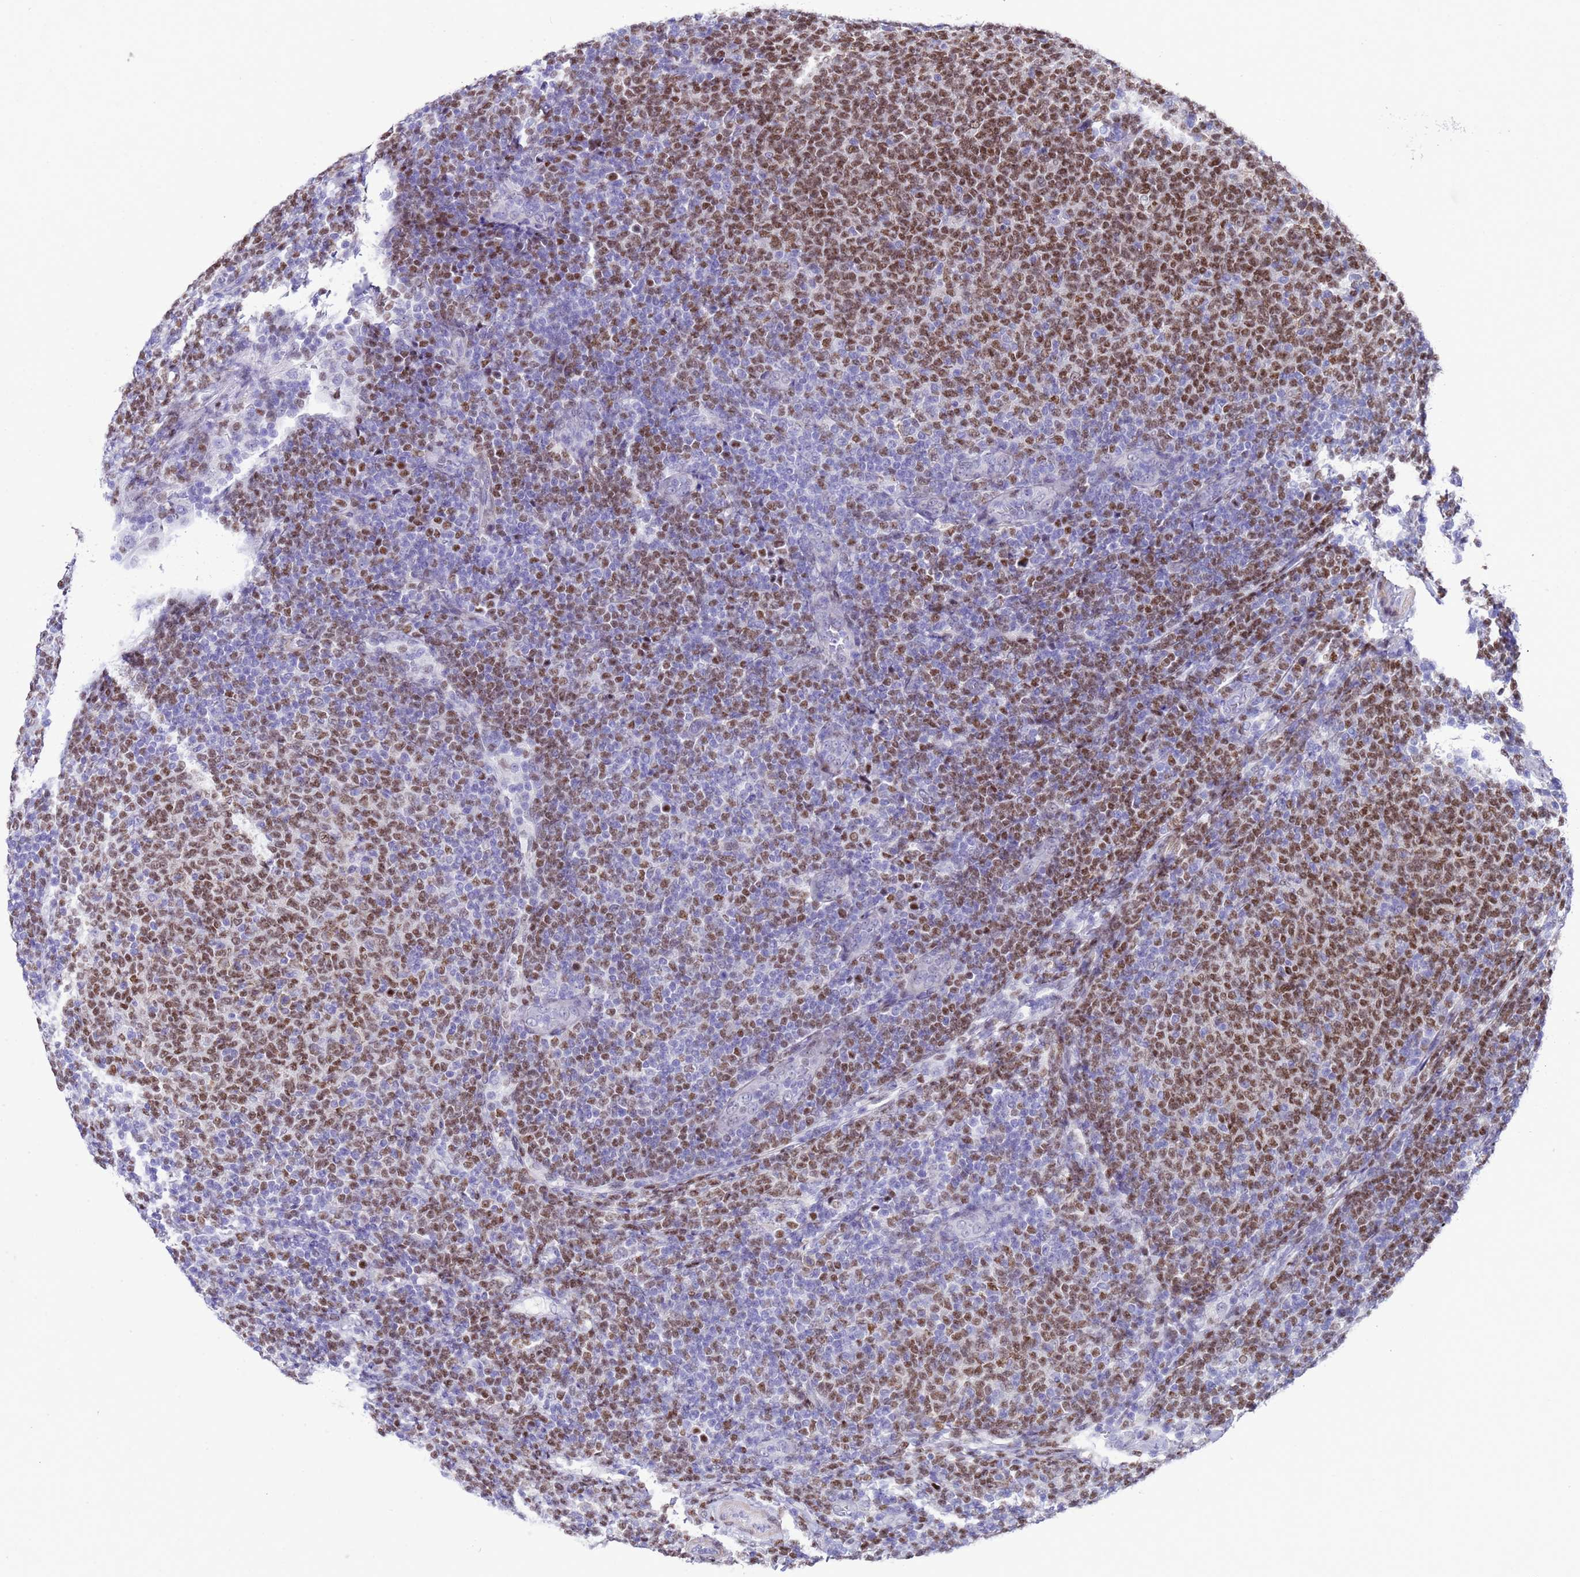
{"staining": {"intensity": "moderate", "quantity": "25%-75%", "location": "nuclear"}, "tissue": "lymphoma", "cell_type": "Tumor cells", "image_type": "cancer", "snomed": [{"axis": "morphology", "description": "Malignant lymphoma, non-Hodgkin's type, Low grade"}, {"axis": "topography", "description": "Lymph node"}], "caption": "IHC staining of lymphoma, which demonstrates medium levels of moderate nuclear staining in approximately 25%-75% of tumor cells indicating moderate nuclear protein staining. The staining was performed using DAB (brown) for protein detection and nuclei were counterstained in hematoxylin (blue).", "gene": "BCL7A", "patient": {"sex": "male", "age": 66}}